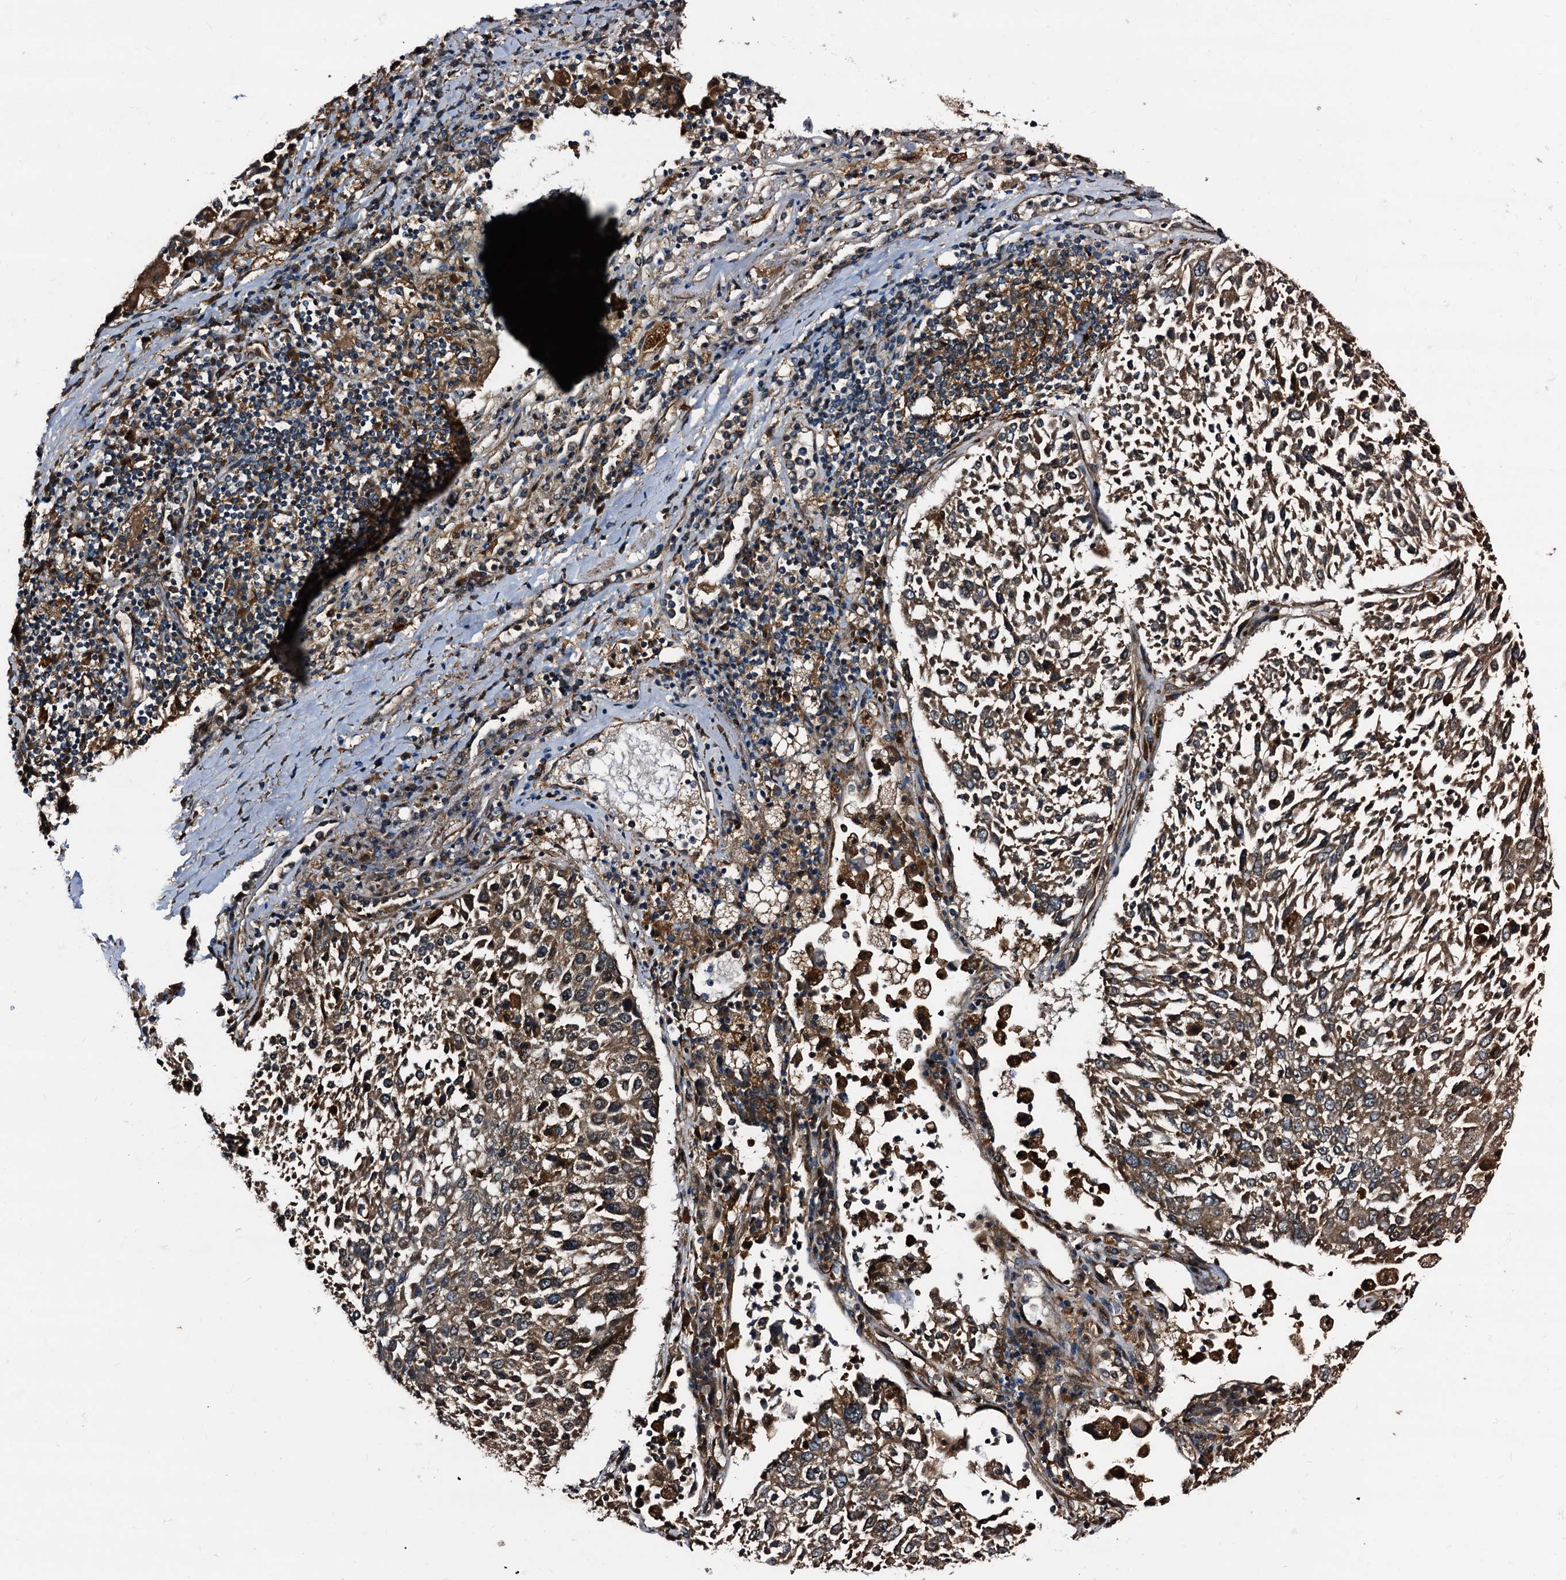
{"staining": {"intensity": "moderate", "quantity": ">75%", "location": "cytoplasmic/membranous"}, "tissue": "lung cancer", "cell_type": "Tumor cells", "image_type": "cancer", "snomed": [{"axis": "morphology", "description": "Squamous cell carcinoma, NOS"}, {"axis": "topography", "description": "Lung"}], "caption": "High-power microscopy captured an immunohistochemistry histopathology image of squamous cell carcinoma (lung), revealing moderate cytoplasmic/membranous expression in about >75% of tumor cells.", "gene": "PEX5", "patient": {"sex": "male", "age": 65}}